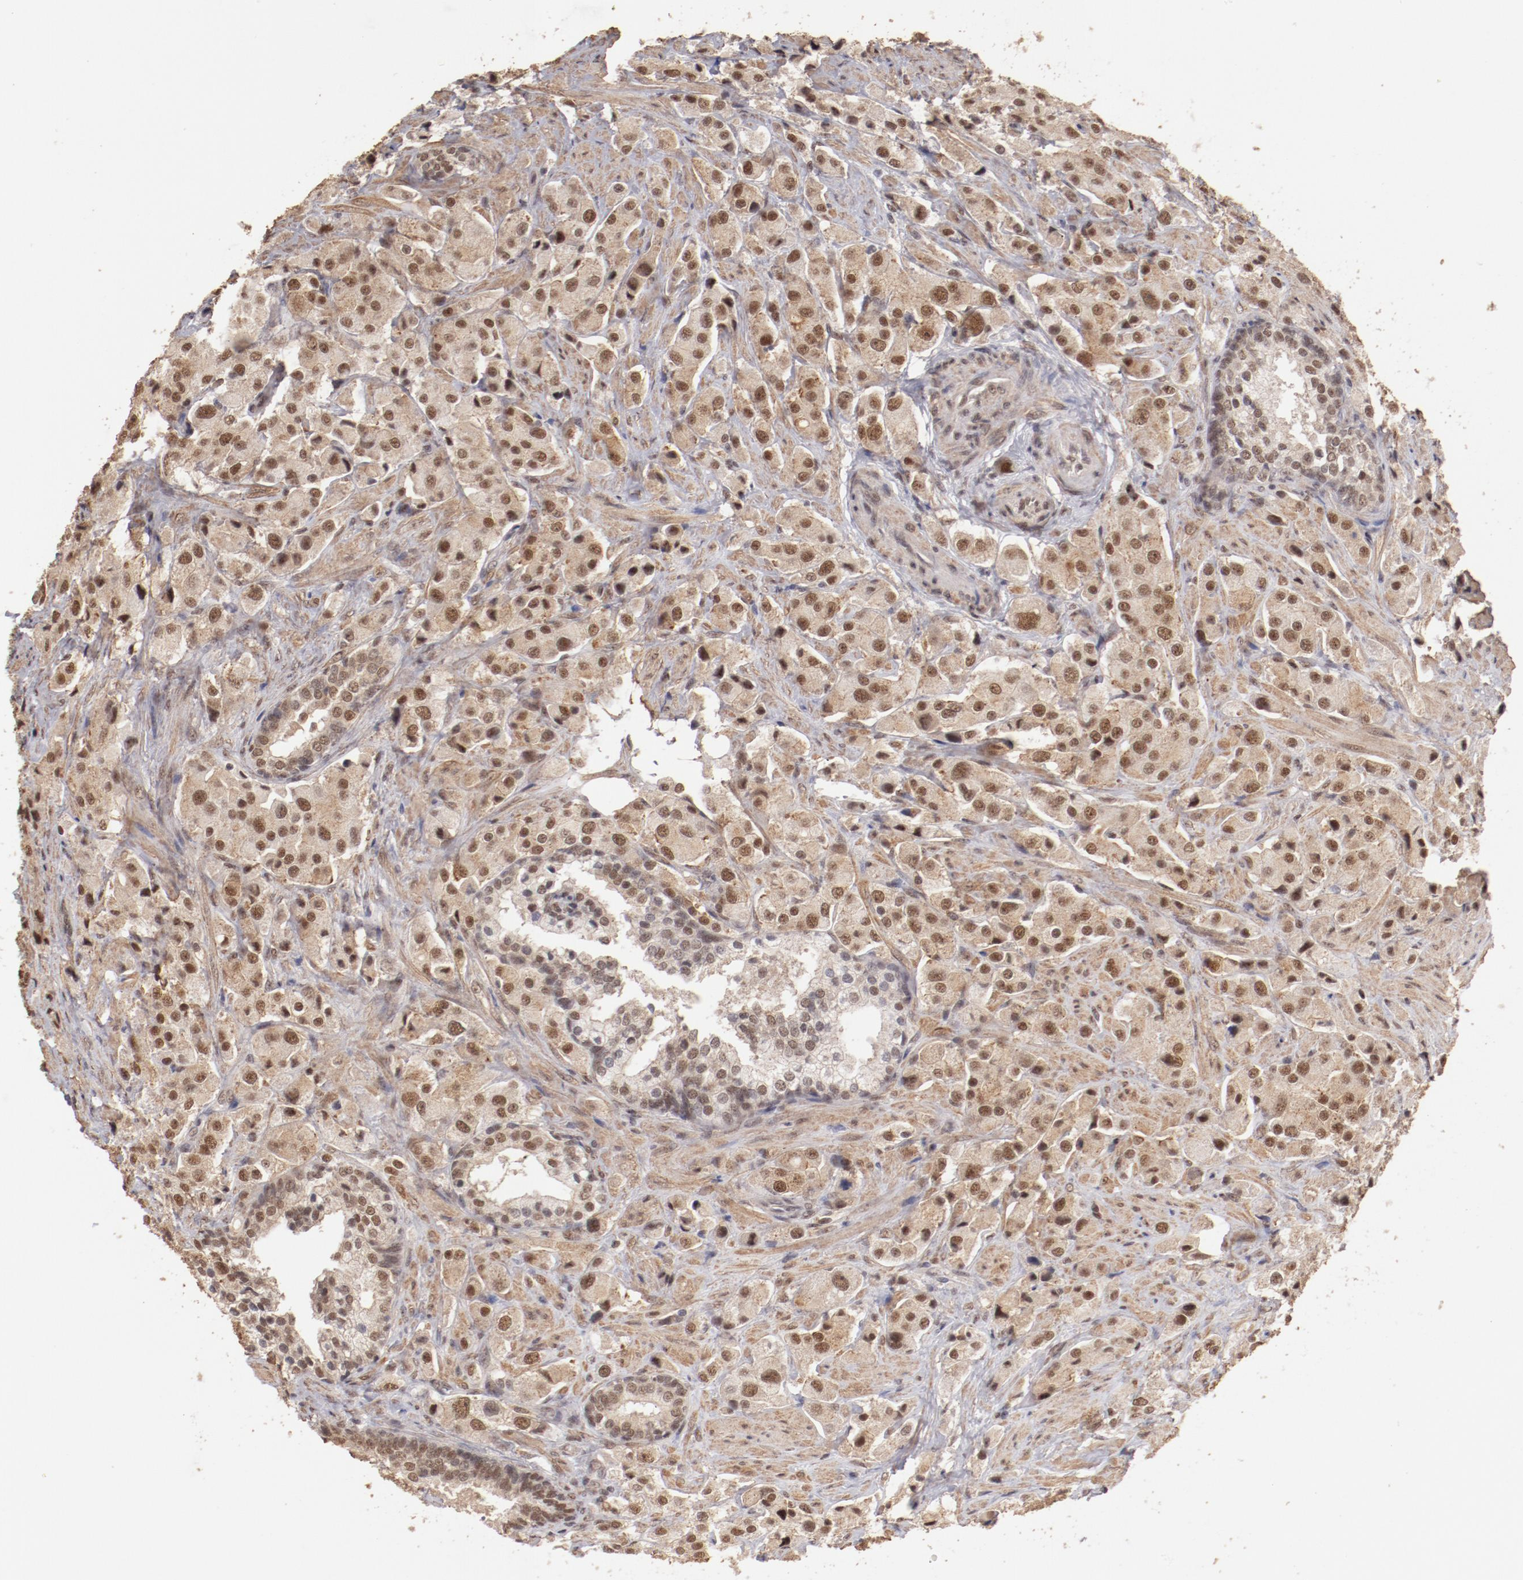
{"staining": {"intensity": "moderate", "quantity": ">75%", "location": "cytoplasmic/membranous,nuclear"}, "tissue": "prostate cancer", "cell_type": "Tumor cells", "image_type": "cancer", "snomed": [{"axis": "morphology", "description": "Adenocarcinoma, Medium grade"}, {"axis": "topography", "description": "Prostate"}], "caption": "An IHC image of tumor tissue is shown. Protein staining in brown labels moderate cytoplasmic/membranous and nuclear positivity in medium-grade adenocarcinoma (prostate) within tumor cells. The staining was performed using DAB to visualize the protein expression in brown, while the nuclei were stained in blue with hematoxylin (Magnification: 20x).", "gene": "CLOCK", "patient": {"sex": "male", "age": 70}}